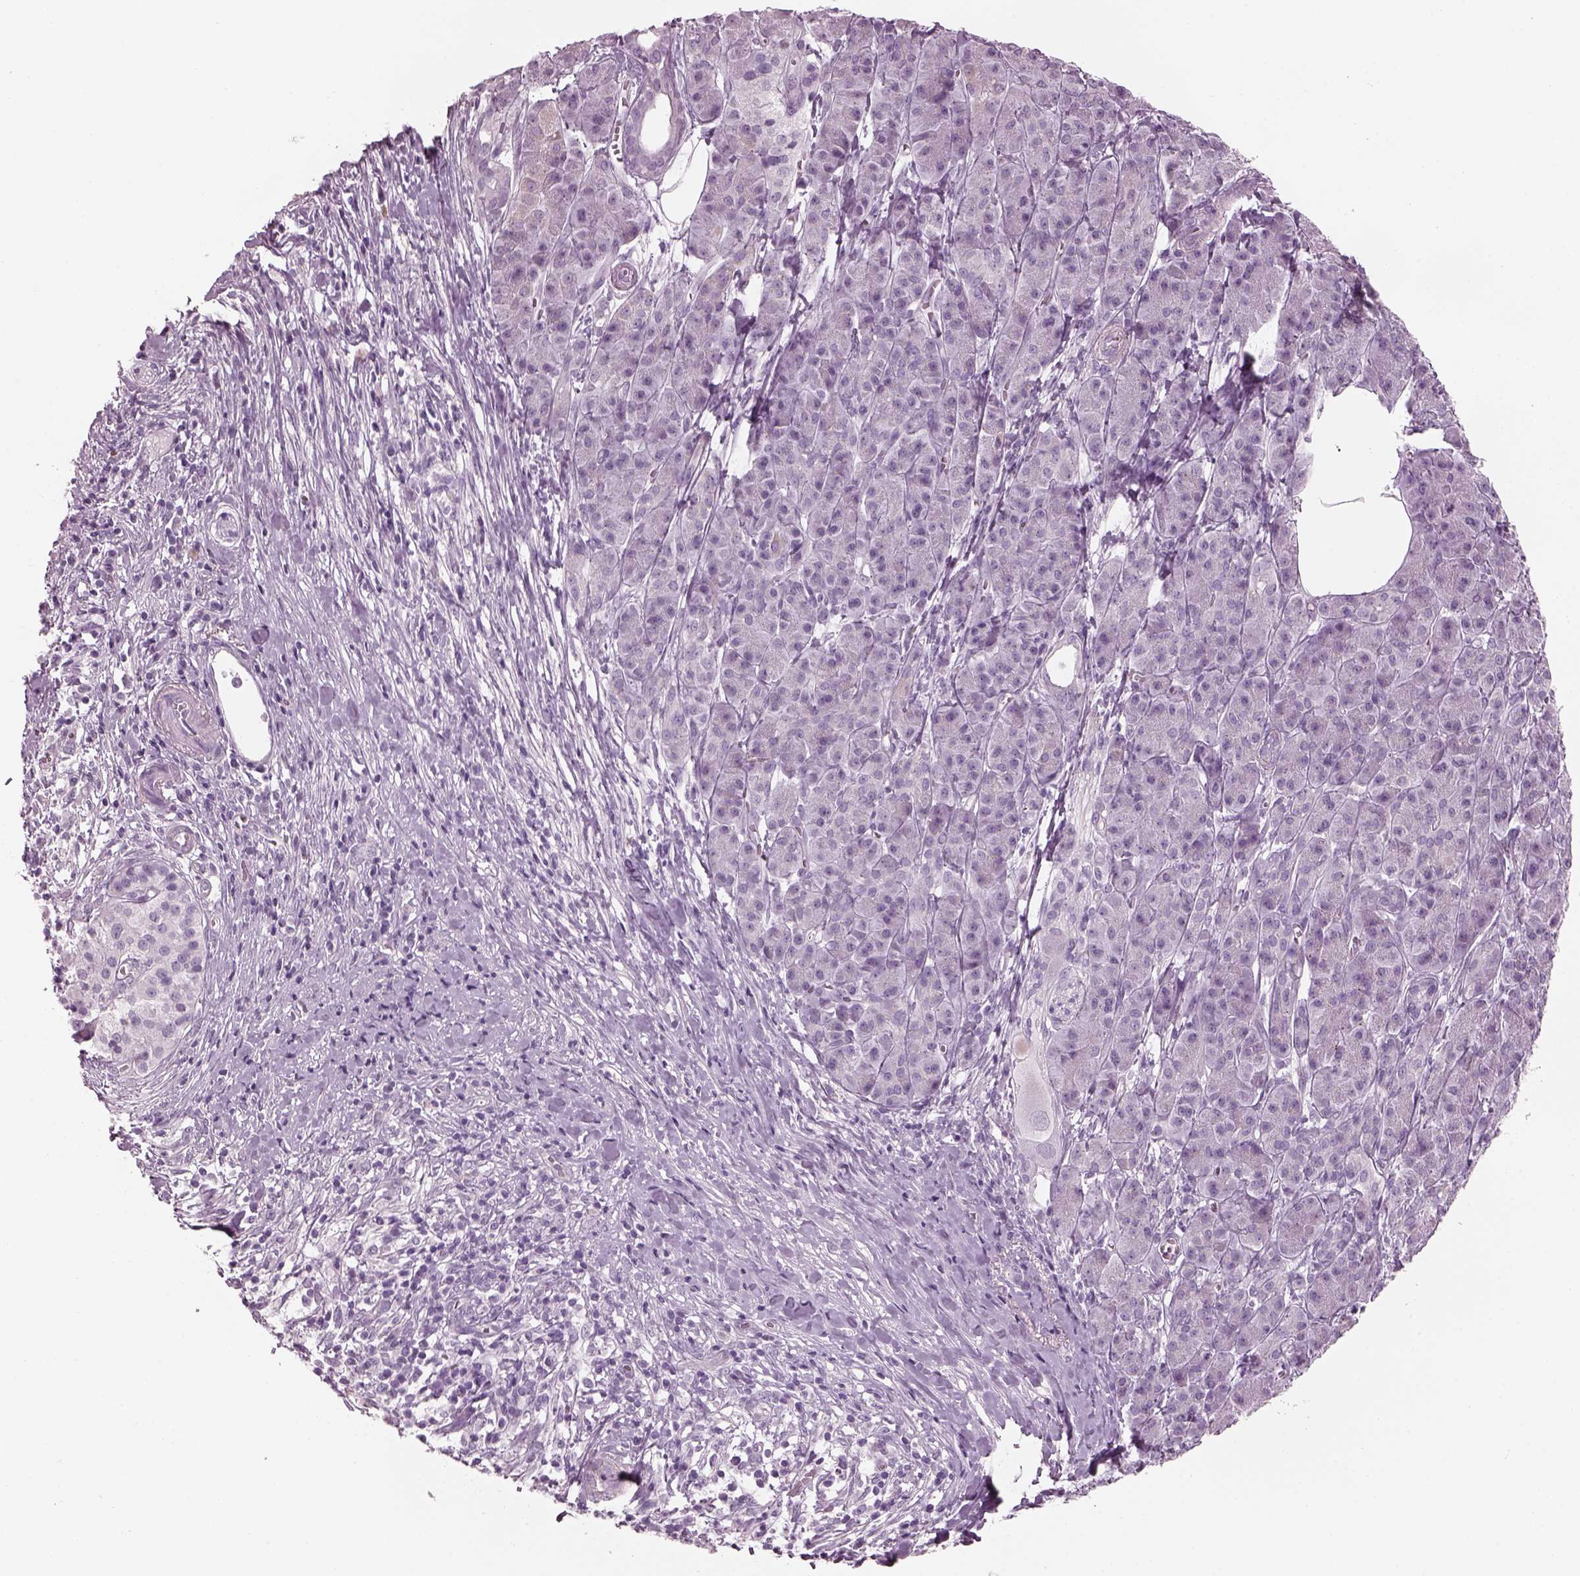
{"staining": {"intensity": "negative", "quantity": "none", "location": "none"}, "tissue": "pancreatic cancer", "cell_type": "Tumor cells", "image_type": "cancer", "snomed": [{"axis": "morphology", "description": "Adenocarcinoma, NOS"}, {"axis": "topography", "description": "Pancreas"}], "caption": "Protein analysis of pancreatic adenocarcinoma shows no significant positivity in tumor cells. The staining is performed using DAB brown chromogen with nuclei counter-stained in using hematoxylin.", "gene": "PDC", "patient": {"sex": "male", "age": 61}}